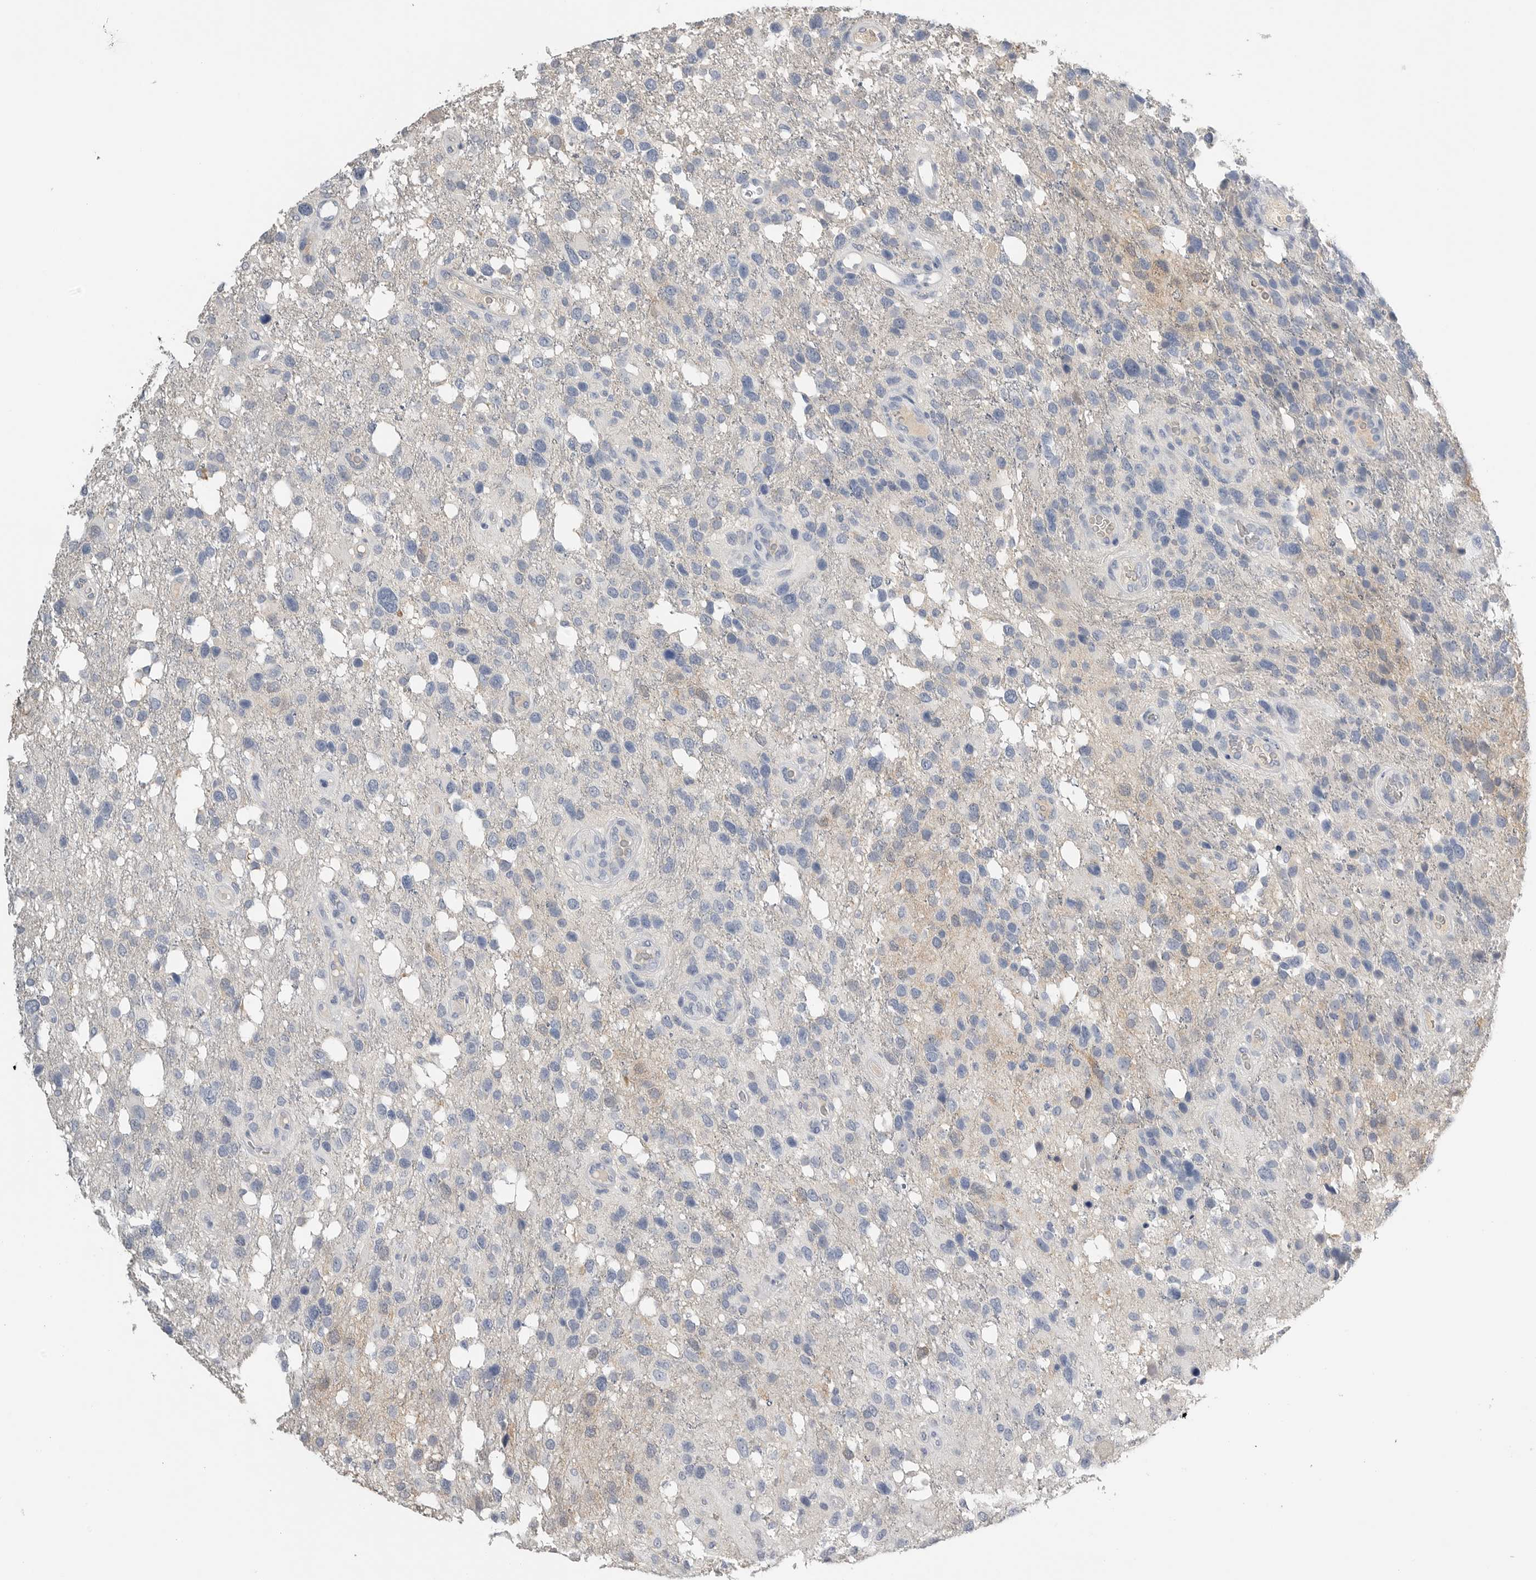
{"staining": {"intensity": "negative", "quantity": "none", "location": "none"}, "tissue": "glioma", "cell_type": "Tumor cells", "image_type": "cancer", "snomed": [{"axis": "morphology", "description": "Glioma, malignant, High grade"}, {"axis": "topography", "description": "Brain"}], "caption": "High magnification brightfield microscopy of glioma stained with DAB (brown) and counterstained with hematoxylin (blue): tumor cells show no significant staining. (Stains: DAB immunohistochemistry with hematoxylin counter stain, Microscopy: brightfield microscopy at high magnification).", "gene": "FABP6", "patient": {"sex": "female", "age": 58}}